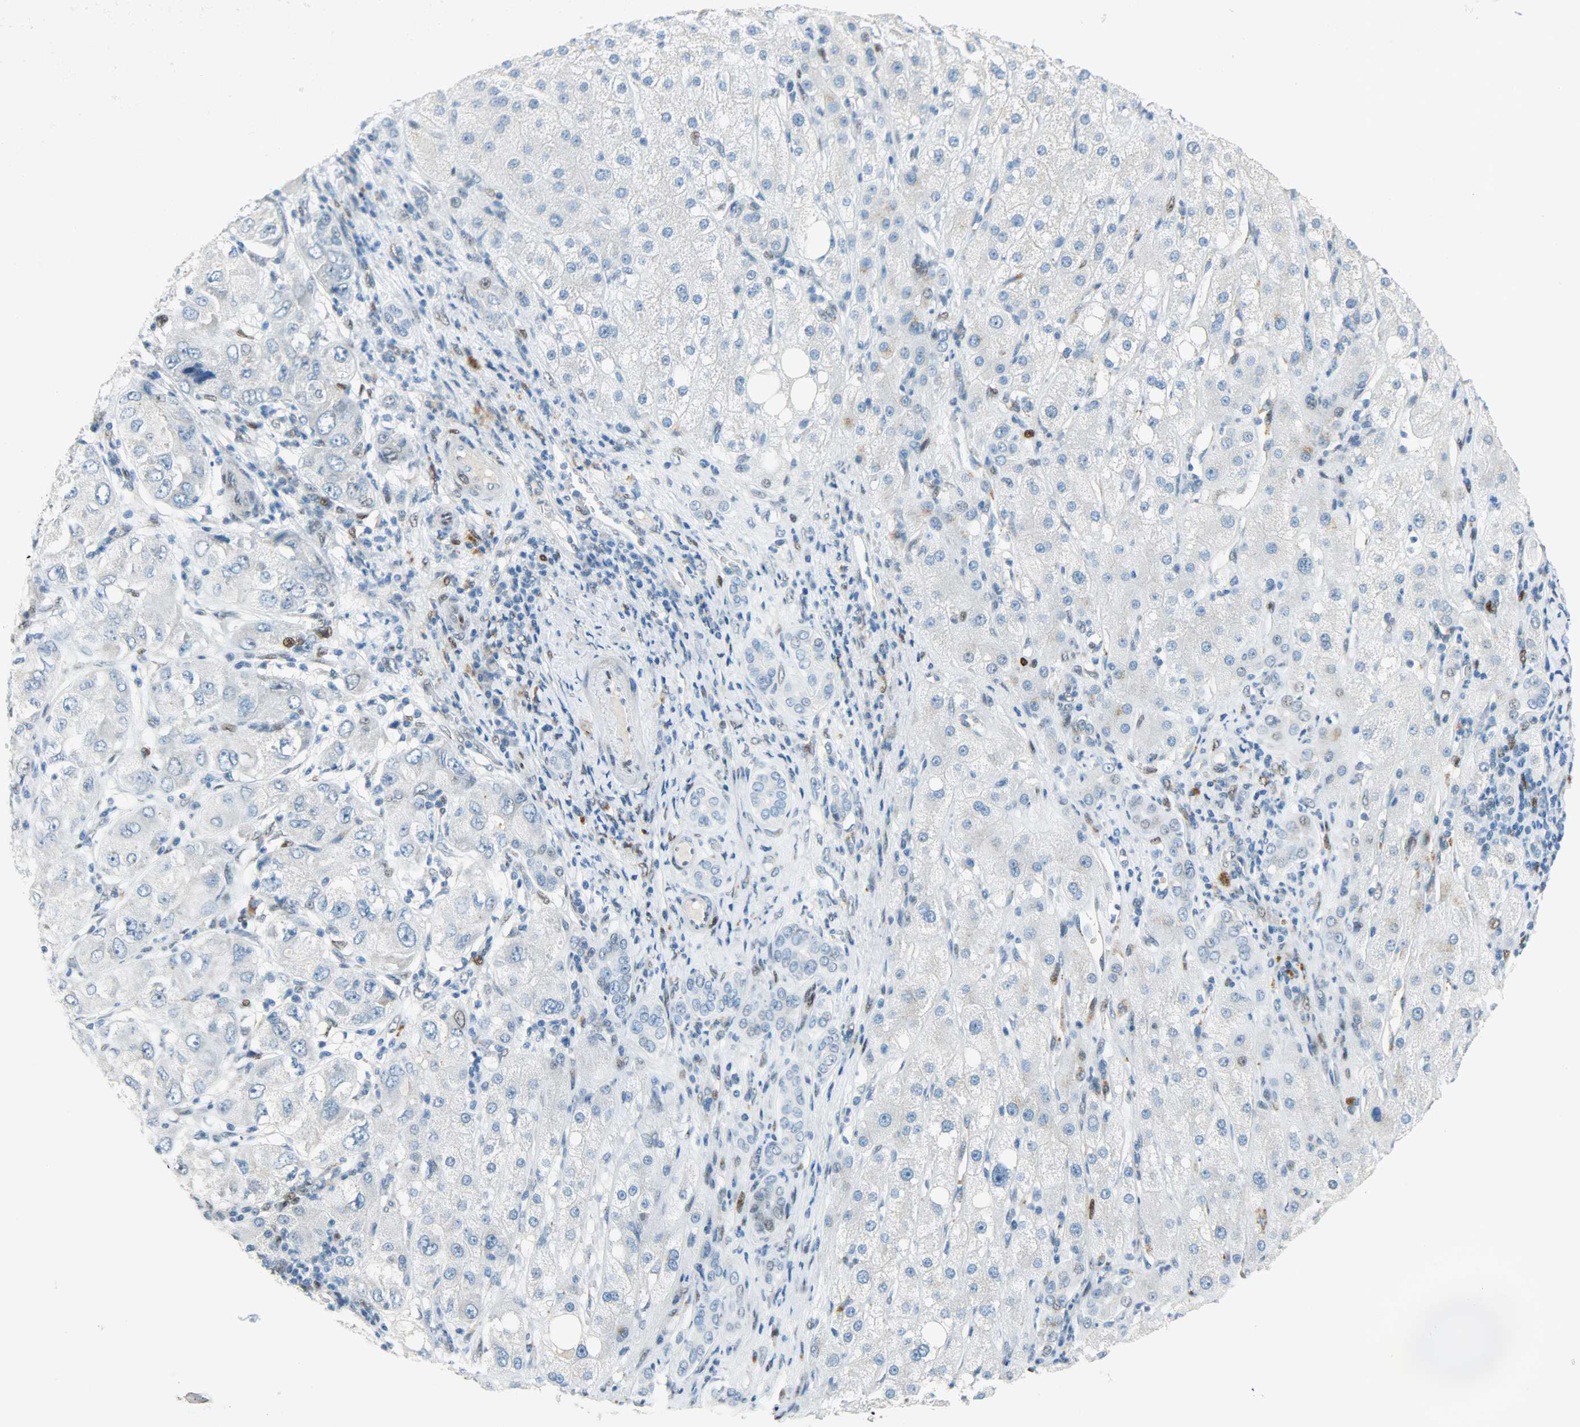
{"staining": {"intensity": "negative", "quantity": "none", "location": "none"}, "tissue": "liver cancer", "cell_type": "Tumor cells", "image_type": "cancer", "snomed": [{"axis": "morphology", "description": "Carcinoma, Hepatocellular, NOS"}, {"axis": "topography", "description": "Liver"}], "caption": "Tumor cells are negative for protein expression in human liver cancer (hepatocellular carcinoma).", "gene": "JUNB", "patient": {"sex": "male", "age": 80}}